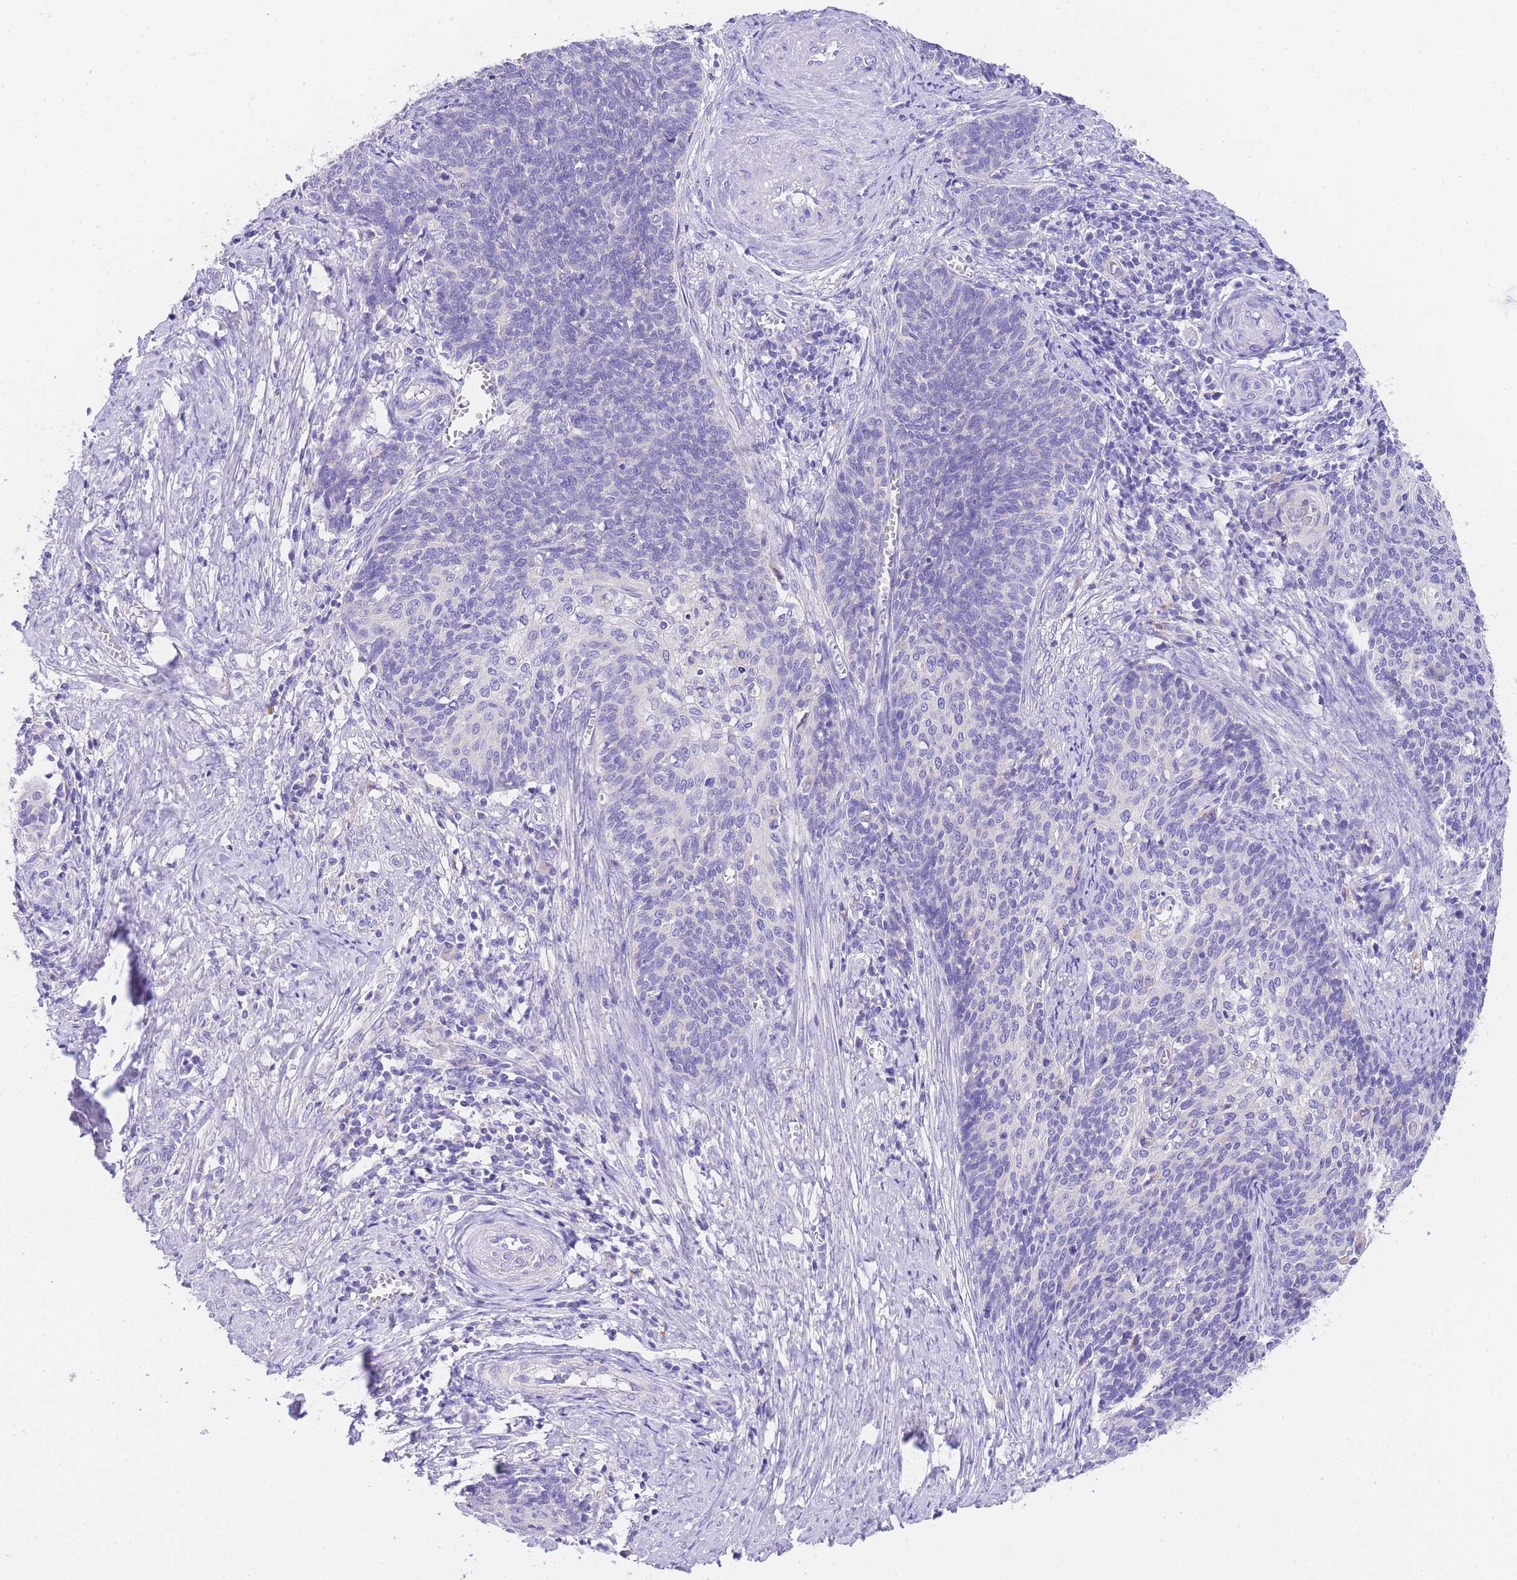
{"staining": {"intensity": "negative", "quantity": "none", "location": "none"}, "tissue": "cervical cancer", "cell_type": "Tumor cells", "image_type": "cancer", "snomed": [{"axis": "morphology", "description": "Squamous cell carcinoma, NOS"}, {"axis": "topography", "description": "Cervix"}], "caption": "Immunohistochemistry of cervical cancer (squamous cell carcinoma) demonstrates no positivity in tumor cells. Brightfield microscopy of immunohistochemistry (IHC) stained with DAB (3,3'-diaminobenzidine) (brown) and hematoxylin (blue), captured at high magnification.", "gene": "EPN2", "patient": {"sex": "female", "age": 39}}